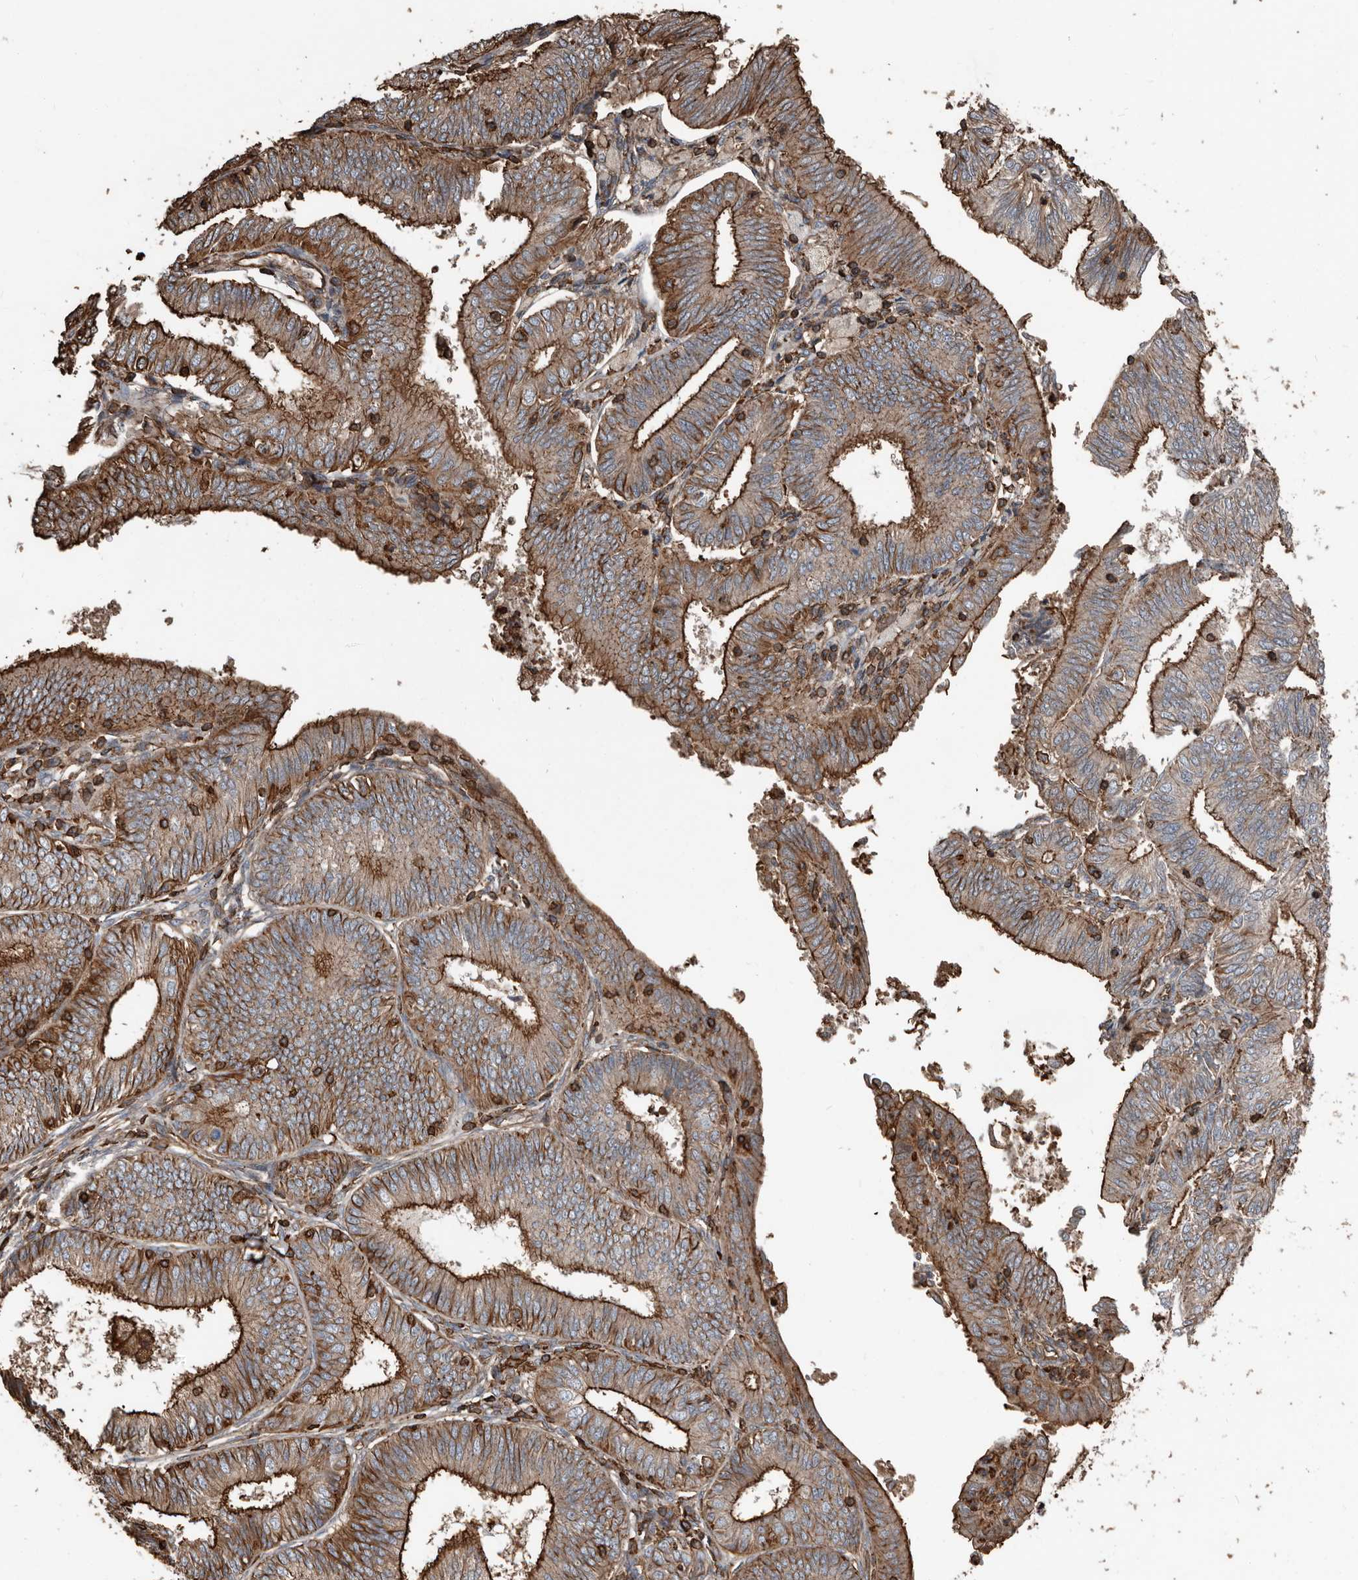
{"staining": {"intensity": "strong", "quantity": "25%-75%", "location": "cytoplasmic/membranous"}, "tissue": "endometrial cancer", "cell_type": "Tumor cells", "image_type": "cancer", "snomed": [{"axis": "morphology", "description": "Adenocarcinoma, NOS"}, {"axis": "topography", "description": "Endometrium"}], "caption": "The photomicrograph displays staining of endometrial cancer (adenocarcinoma), revealing strong cytoplasmic/membranous protein positivity (brown color) within tumor cells.", "gene": "DENND6B", "patient": {"sex": "female", "age": 51}}